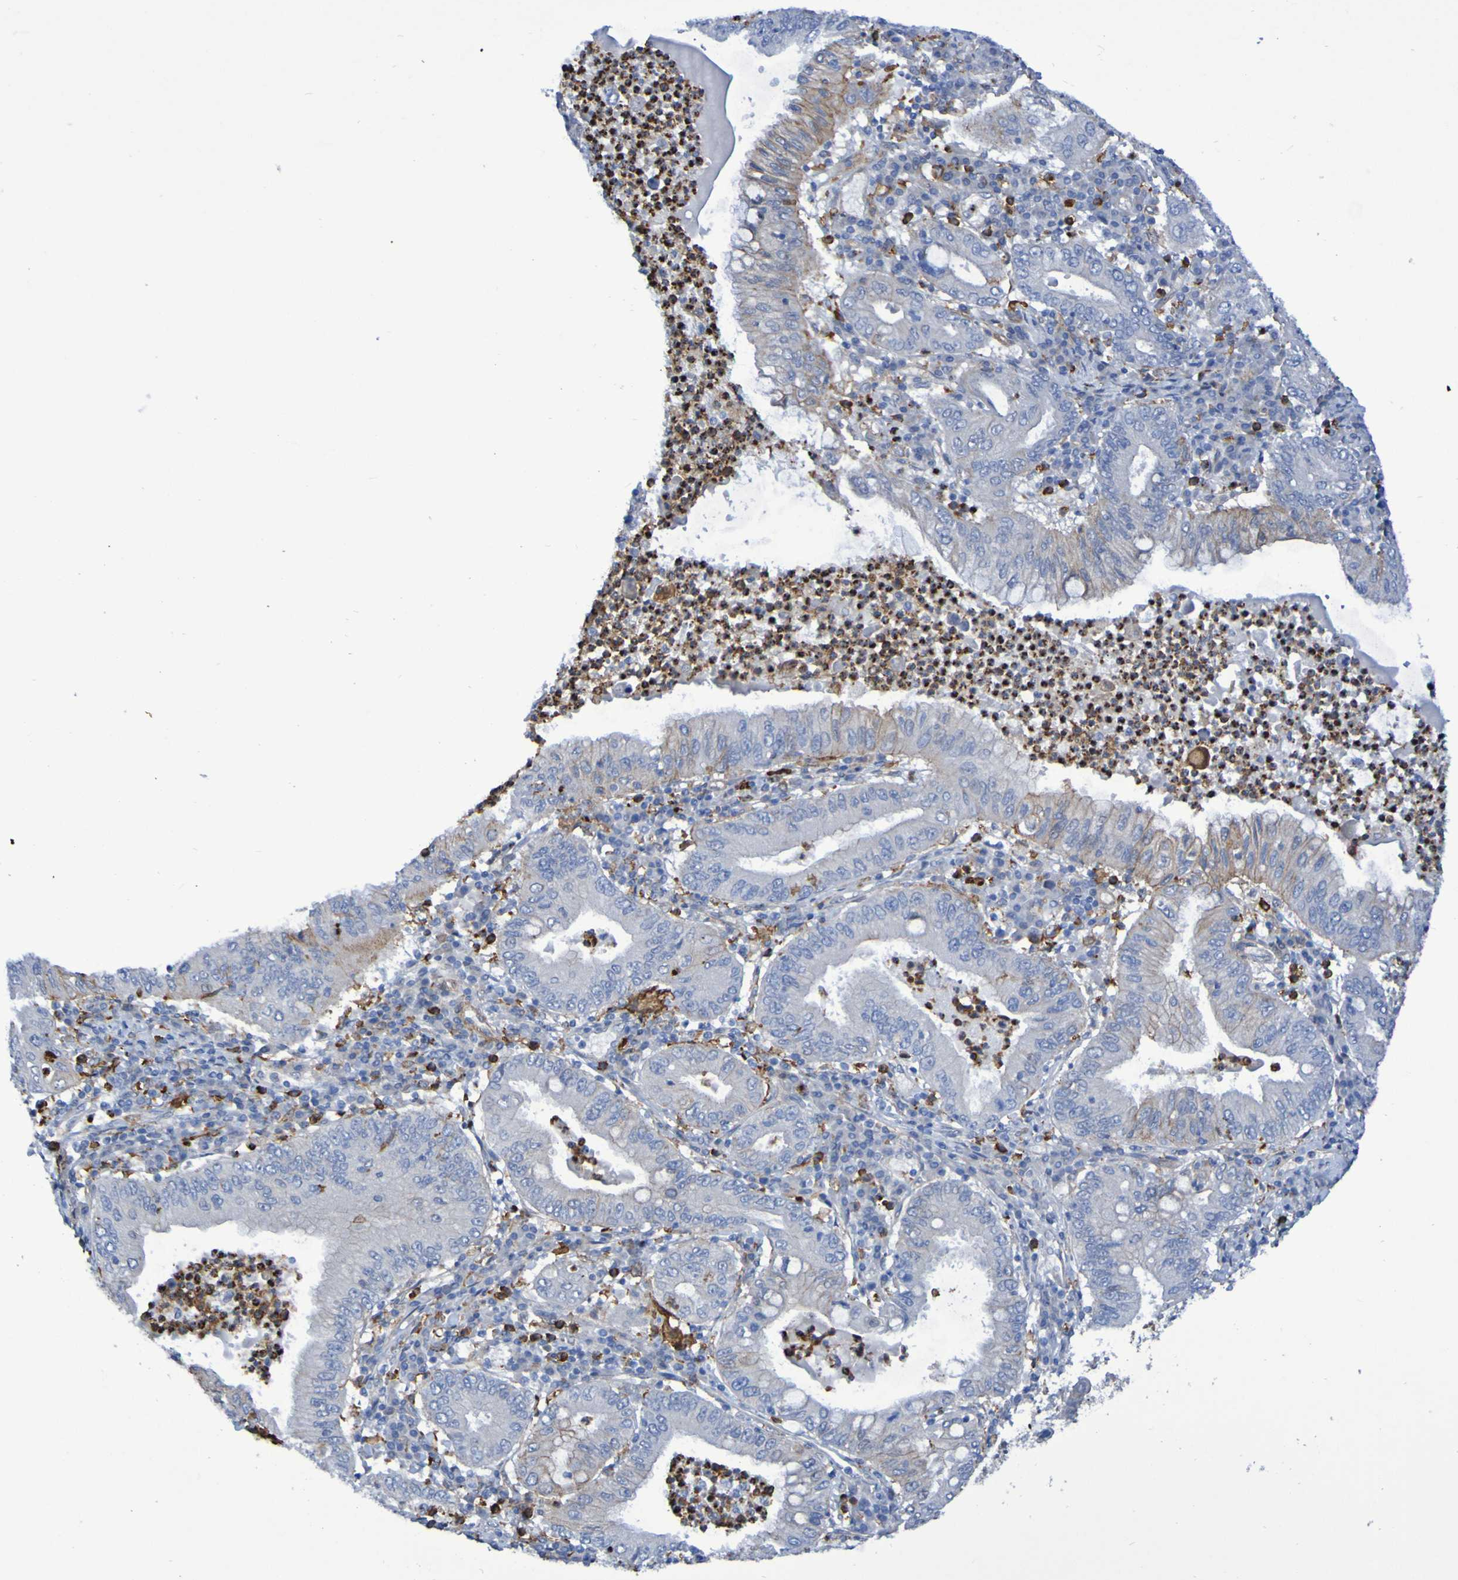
{"staining": {"intensity": "weak", "quantity": "<25%", "location": "cytoplasmic/membranous"}, "tissue": "stomach cancer", "cell_type": "Tumor cells", "image_type": "cancer", "snomed": [{"axis": "morphology", "description": "Normal tissue, NOS"}, {"axis": "morphology", "description": "Adenocarcinoma, NOS"}, {"axis": "topography", "description": "Esophagus"}, {"axis": "topography", "description": "Stomach, upper"}, {"axis": "topography", "description": "Peripheral nerve tissue"}], "caption": "Human stomach cancer stained for a protein using IHC demonstrates no positivity in tumor cells.", "gene": "SCRG1", "patient": {"sex": "male", "age": 62}}